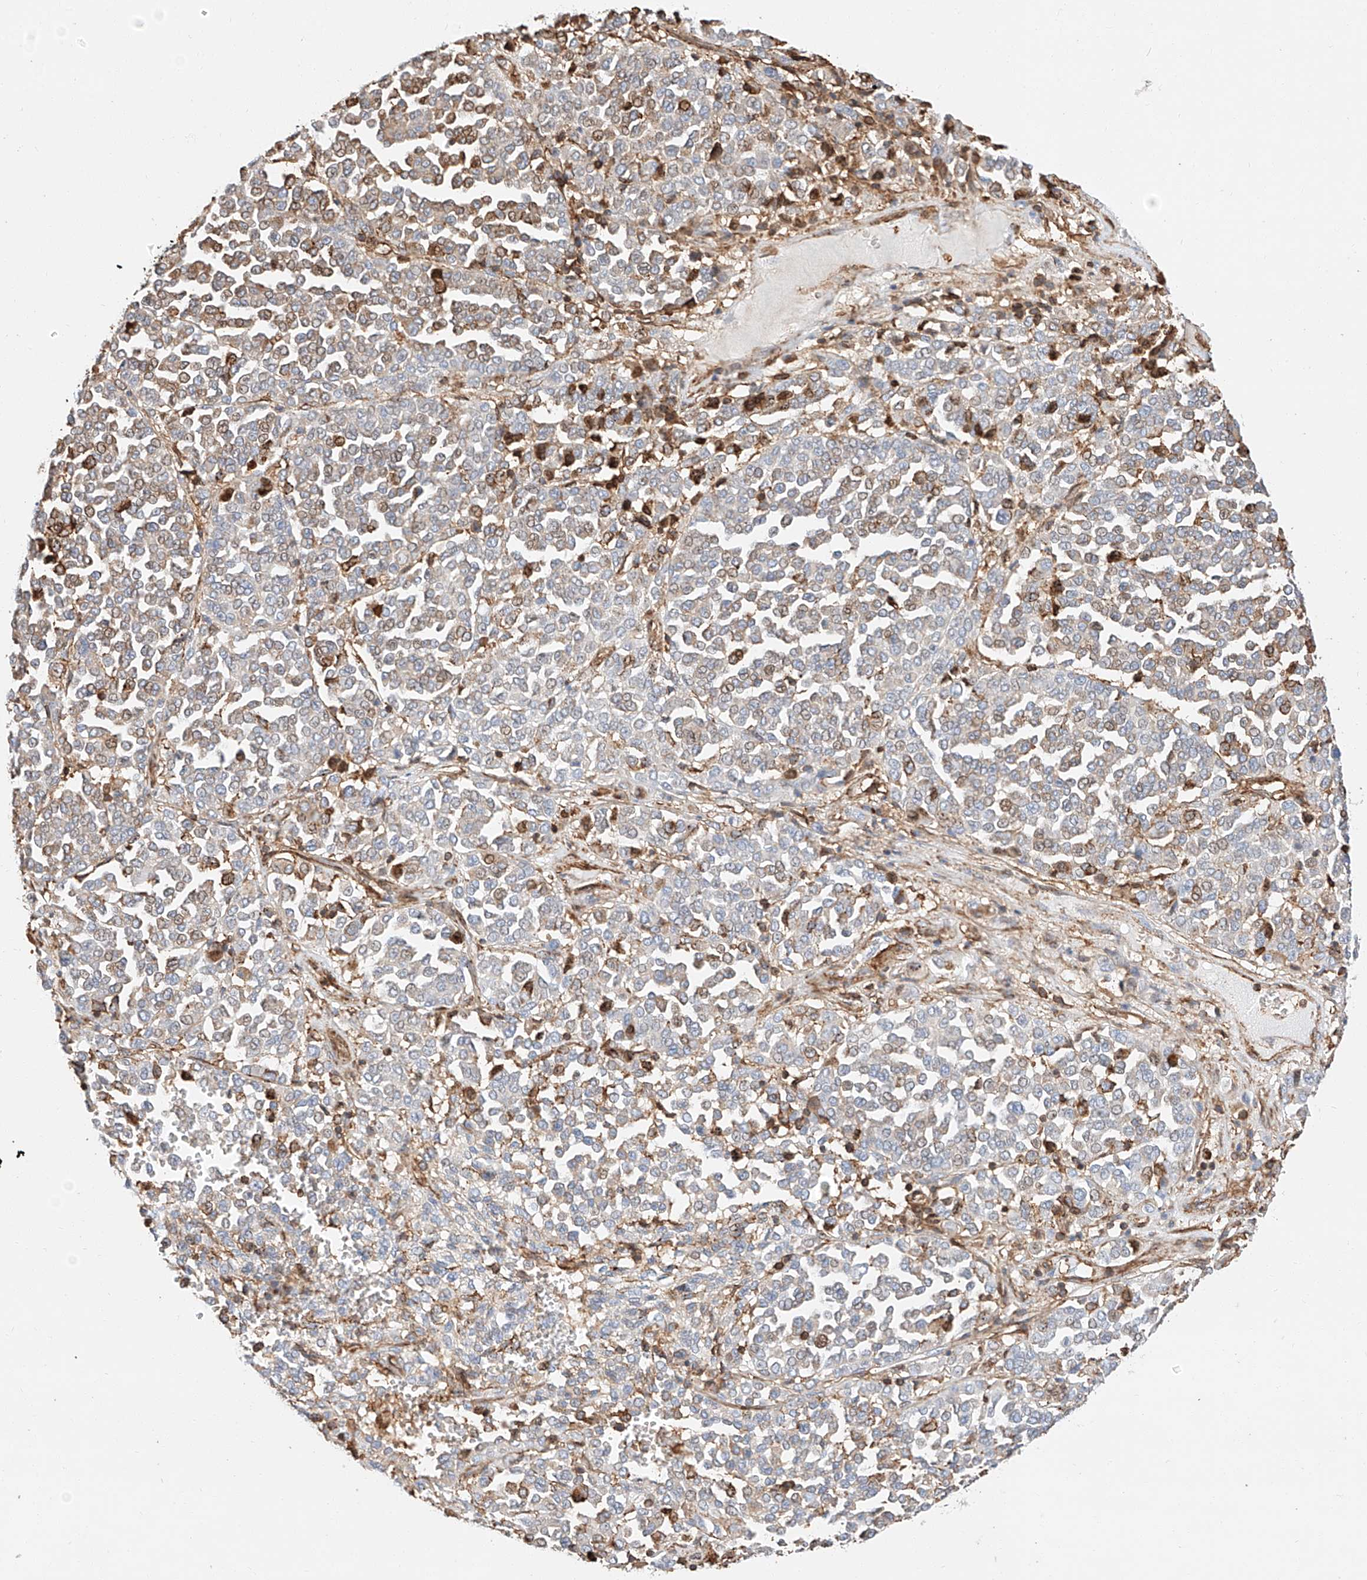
{"staining": {"intensity": "weak", "quantity": "<25%", "location": "cytoplasmic/membranous"}, "tissue": "melanoma", "cell_type": "Tumor cells", "image_type": "cancer", "snomed": [{"axis": "morphology", "description": "Malignant melanoma, Metastatic site"}, {"axis": "topography", "description": "Pancreas"}], "caption": "Immunohistochemistry histopathology image of neoplastic tissue: malignant melanoma (metastatic site) stained with DAB (3,3'-diaminobenzidine) shows no significant protein expression in tumor cells. (Brightfield microscopy of DAB (3,3'-diaminobenzidine) IHC at high magnification).", "gene": "WFS1", "patient": {"sex": "female", "age": 30}}